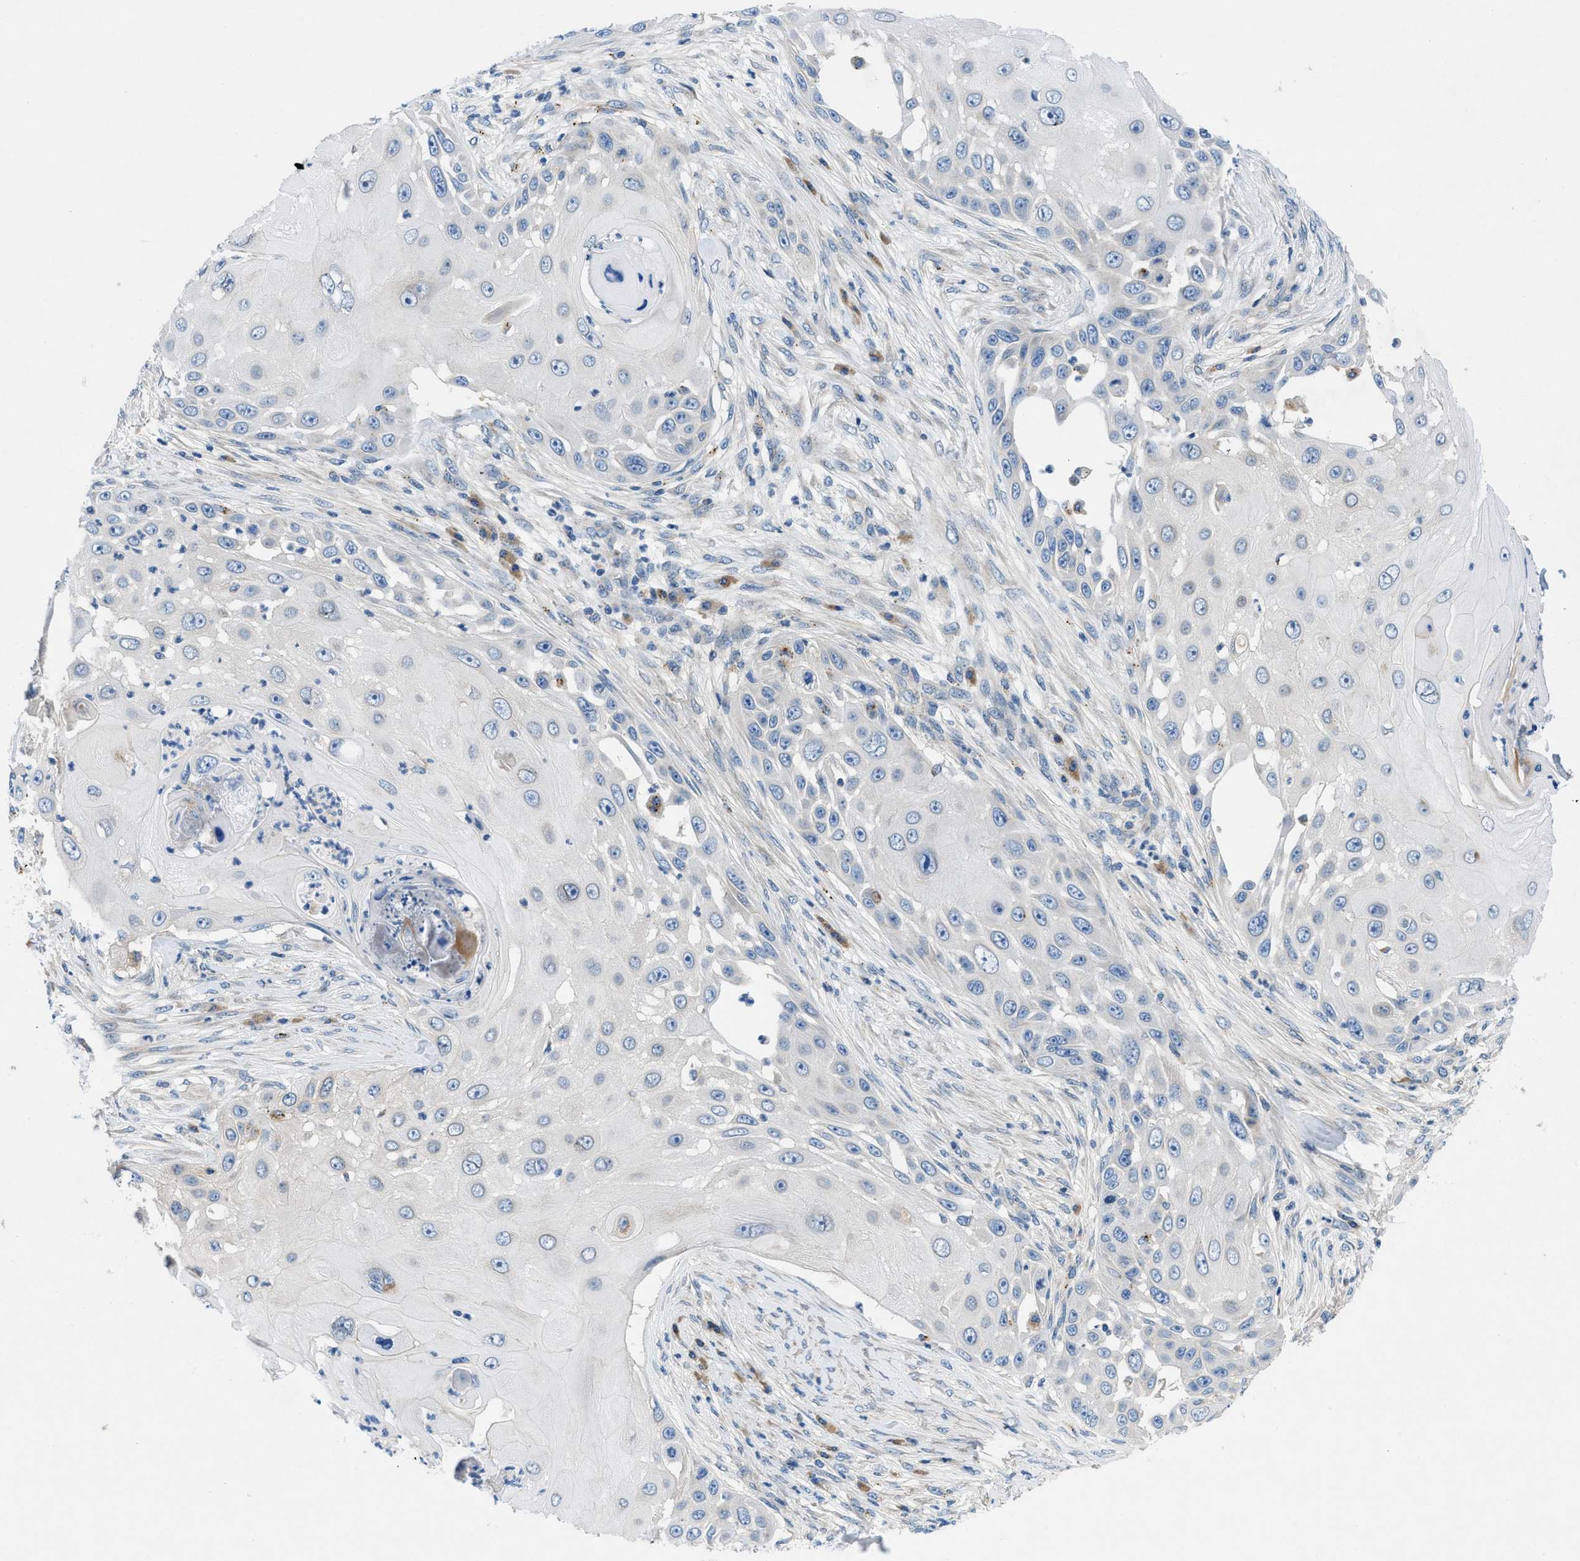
{"staining": {"intensity": "negative", "quantity": "none", "location": "none"}, "tissue": "skin cancer", "cell_type": "Tumor cells", "image_type": "cancer", "snomed": [{"axis": "morphology", "description": "Squamous cell carcinoma, NOS"}, {"axis": "topography", "description": "Skin"}], "caption": "The micrograph reveals no staining of tumor cells in skin cancer.", "gene": "TMEM248", "patient": {"sex": "female", "age": 44}}